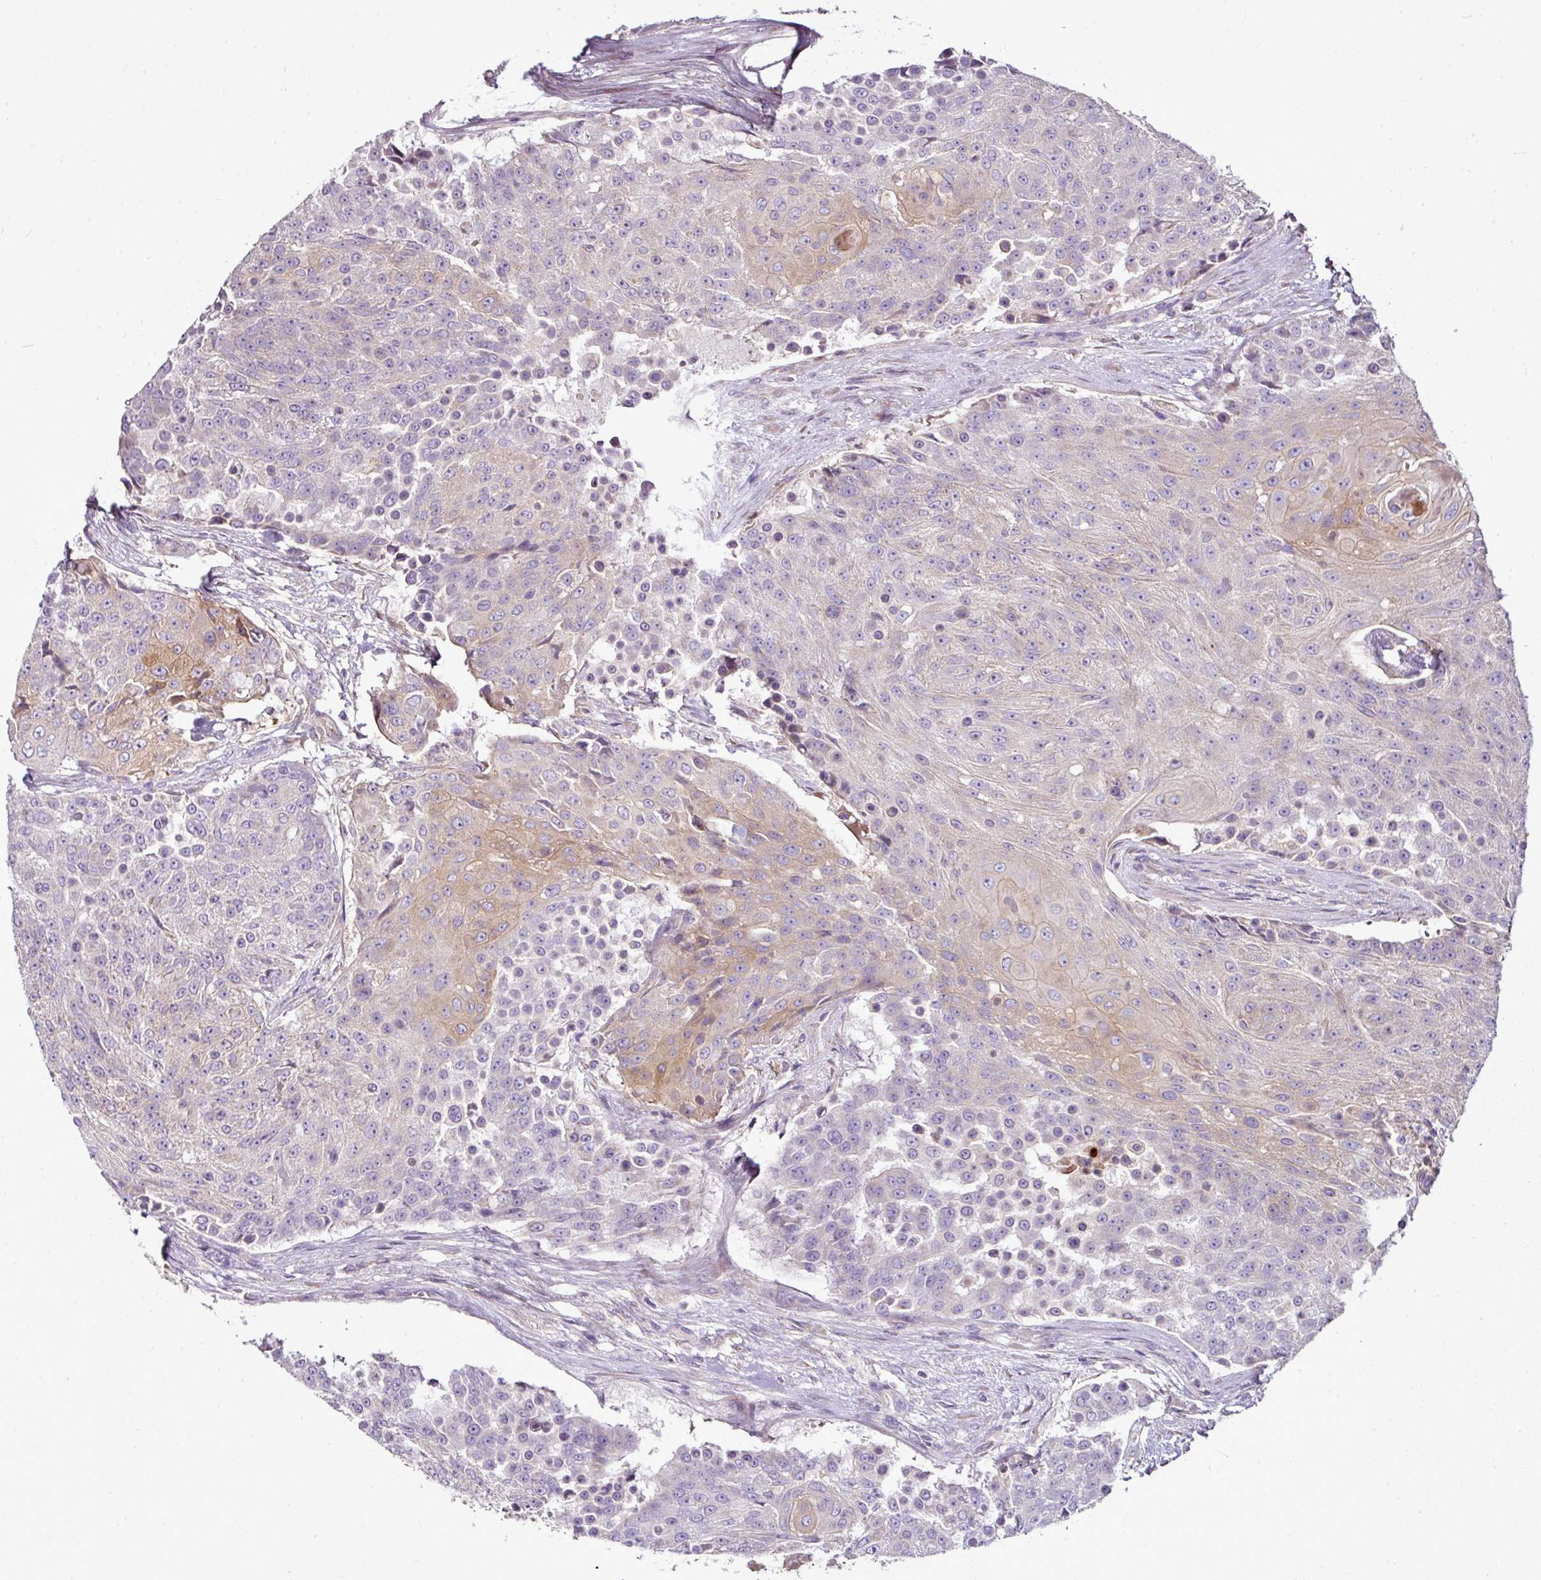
{"staining": {"intensity": "weak", "quantity": "25%-75%", "location": "cytoplasmic/membranous"}, "tissue": "urothelial cancer", "cell_type": "Tumor cells", "image_type": "cancer", "snomed": [{"axis": "morphology", "description": "Urothelial carcinoma, High grade"}, {"axis": "topography", "description": "Urinary bladder"}], "caption": "Tumor cells demonstrate weak cytoplasmic/membranous positivity in approximately 25%-75% of cells in urothelial cancer. Immunohistochemistry stains the protein in brown and the nuclei are stained blue.", "gene": "GAN", "patient": {"sex": "female", "age": 63}}